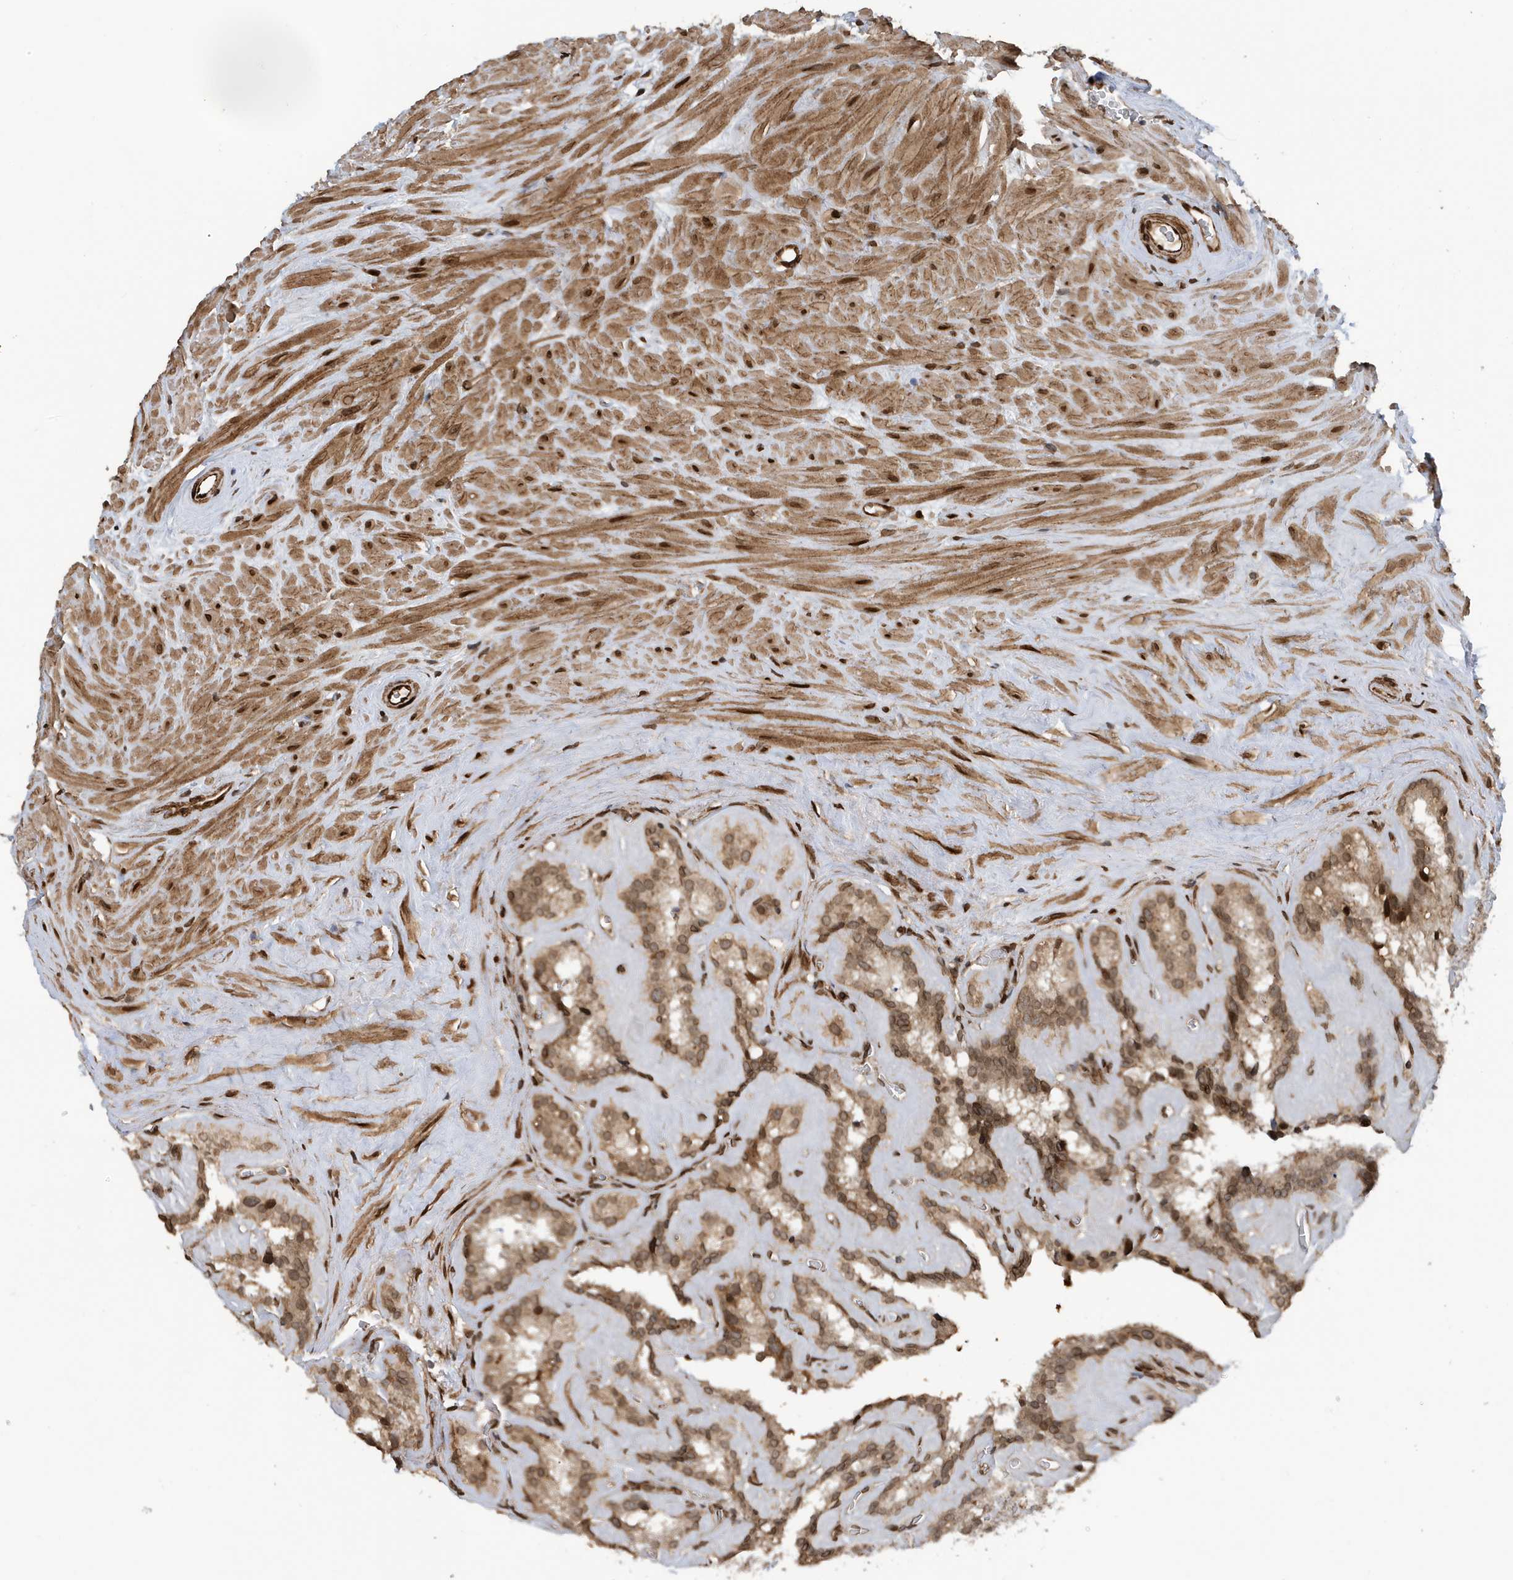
{"staining": {"intensity": "moderate", "quantity": ">75%", "location": "cytoplasmic/membranous,nuclear"}, "tissue": "seminal vesicle", "cell_type": "Glandular cells", "image_type": "normal", "snomed": [{"axis": "morphology", "description": "Normal tissue, NOS"}, {"axis": "topography", "description": "Prostate"}, {"axis": "topography", "description": "Seminal veicle"}], "caption": "A brown stain shows moderate cytoplasmic/membranous,nuclear staining of a protein in glandular cells of unremarkable seminal vesicle.", "gene": "DUSP18", "patient": {"sex": "male", "age": 59}}